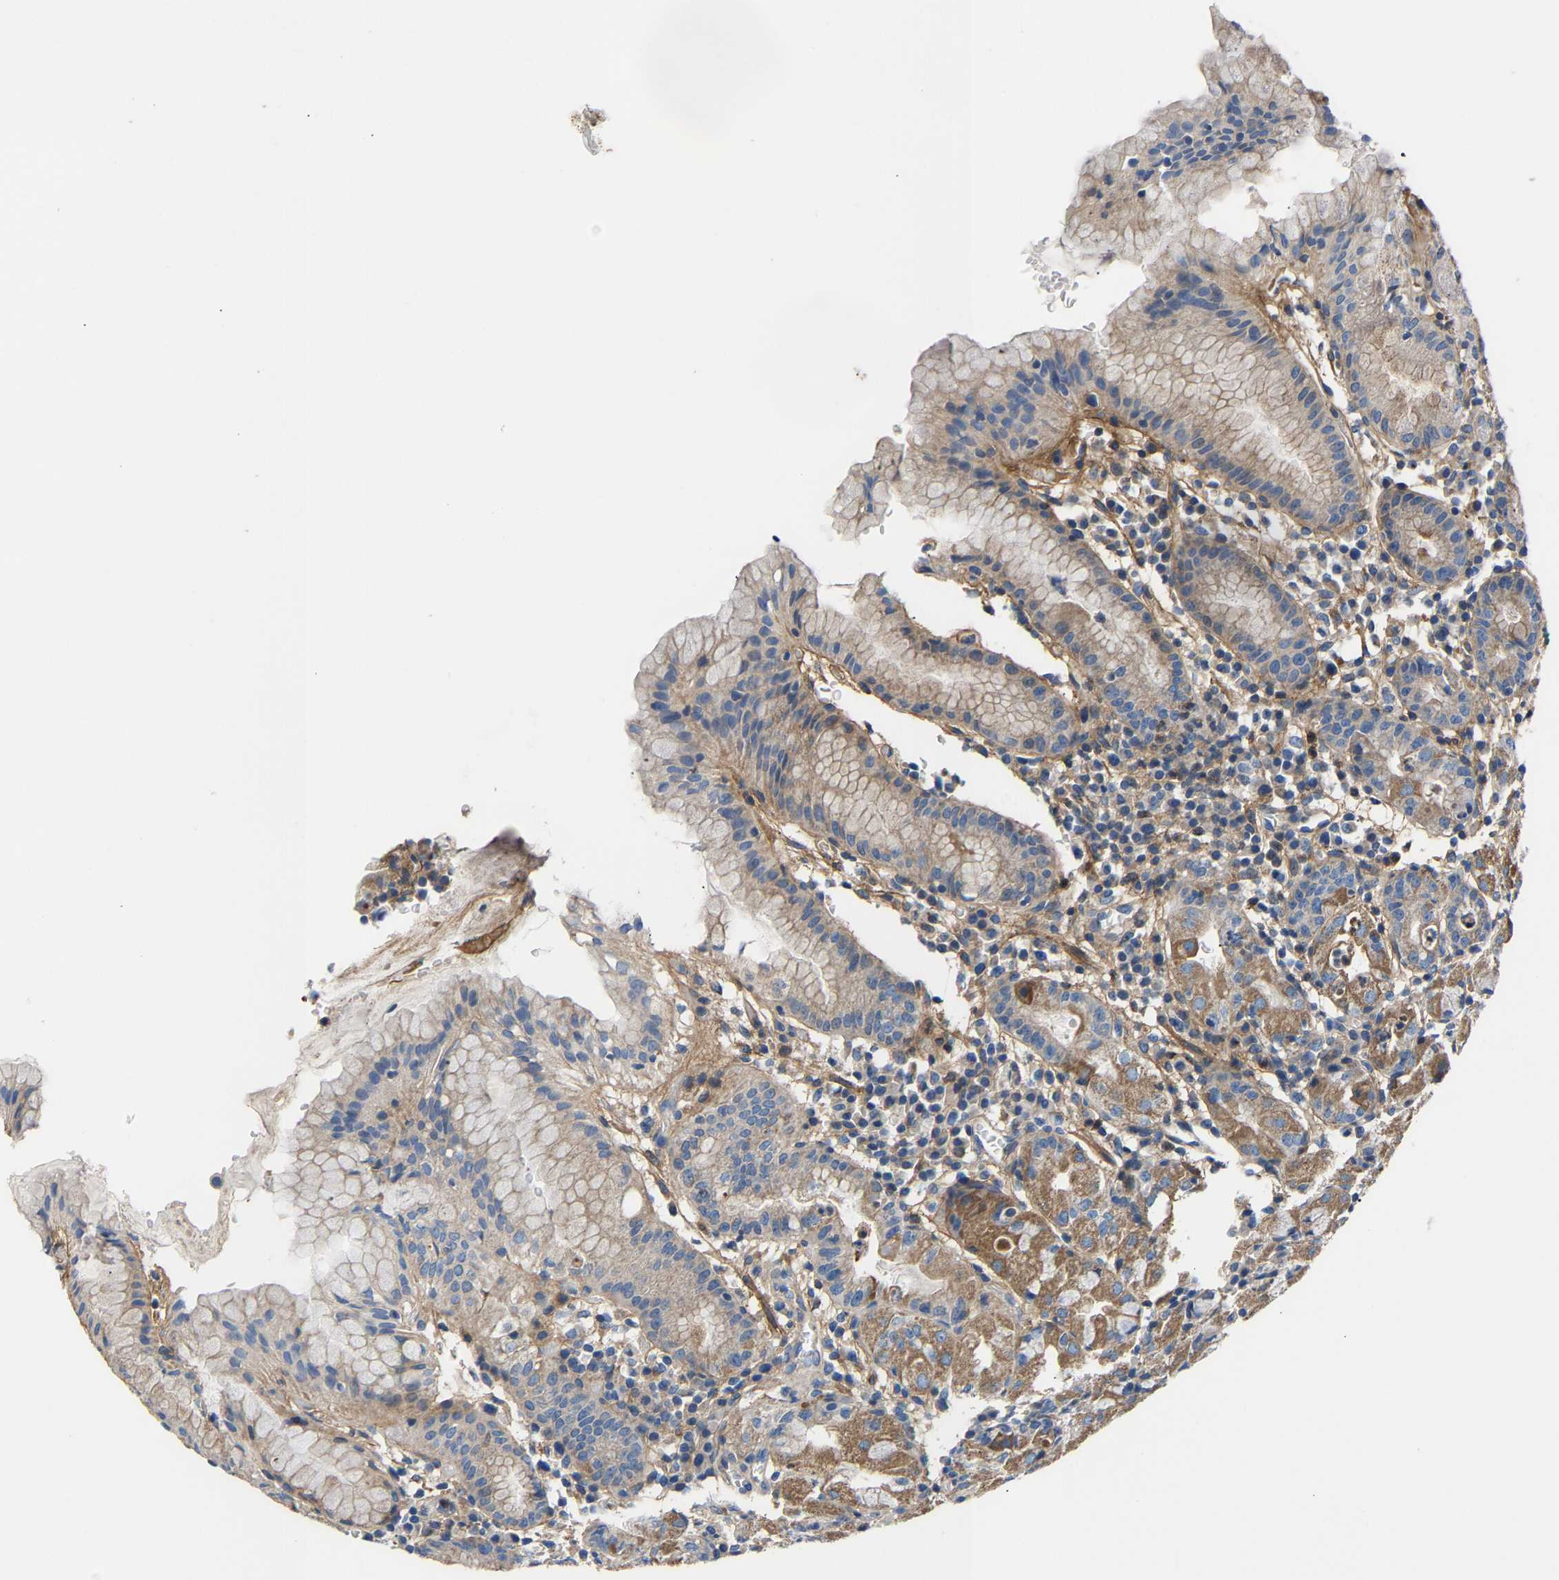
{"staining": {"intensity": "moderate", "quantity": "25%-75%", "location": "cytoplasmic/membranous"}, "tissue": "stomach", "cell_type": "Glandular cells", "image_type": "normal", "snomed": [{"axis": "morphology", "description": "Normal tissue, NOS"}, {"axis": "topography", "description": "Stomach"}, {"axis": "topography", "description": "Stomach, lower"}], "caption": "Stomach stained for a protein shows moderate cytoplasmic/membranous positivity in glandular cells.", "gene": "CCDC171", "patient": {"sex": "female", "age": 75}}